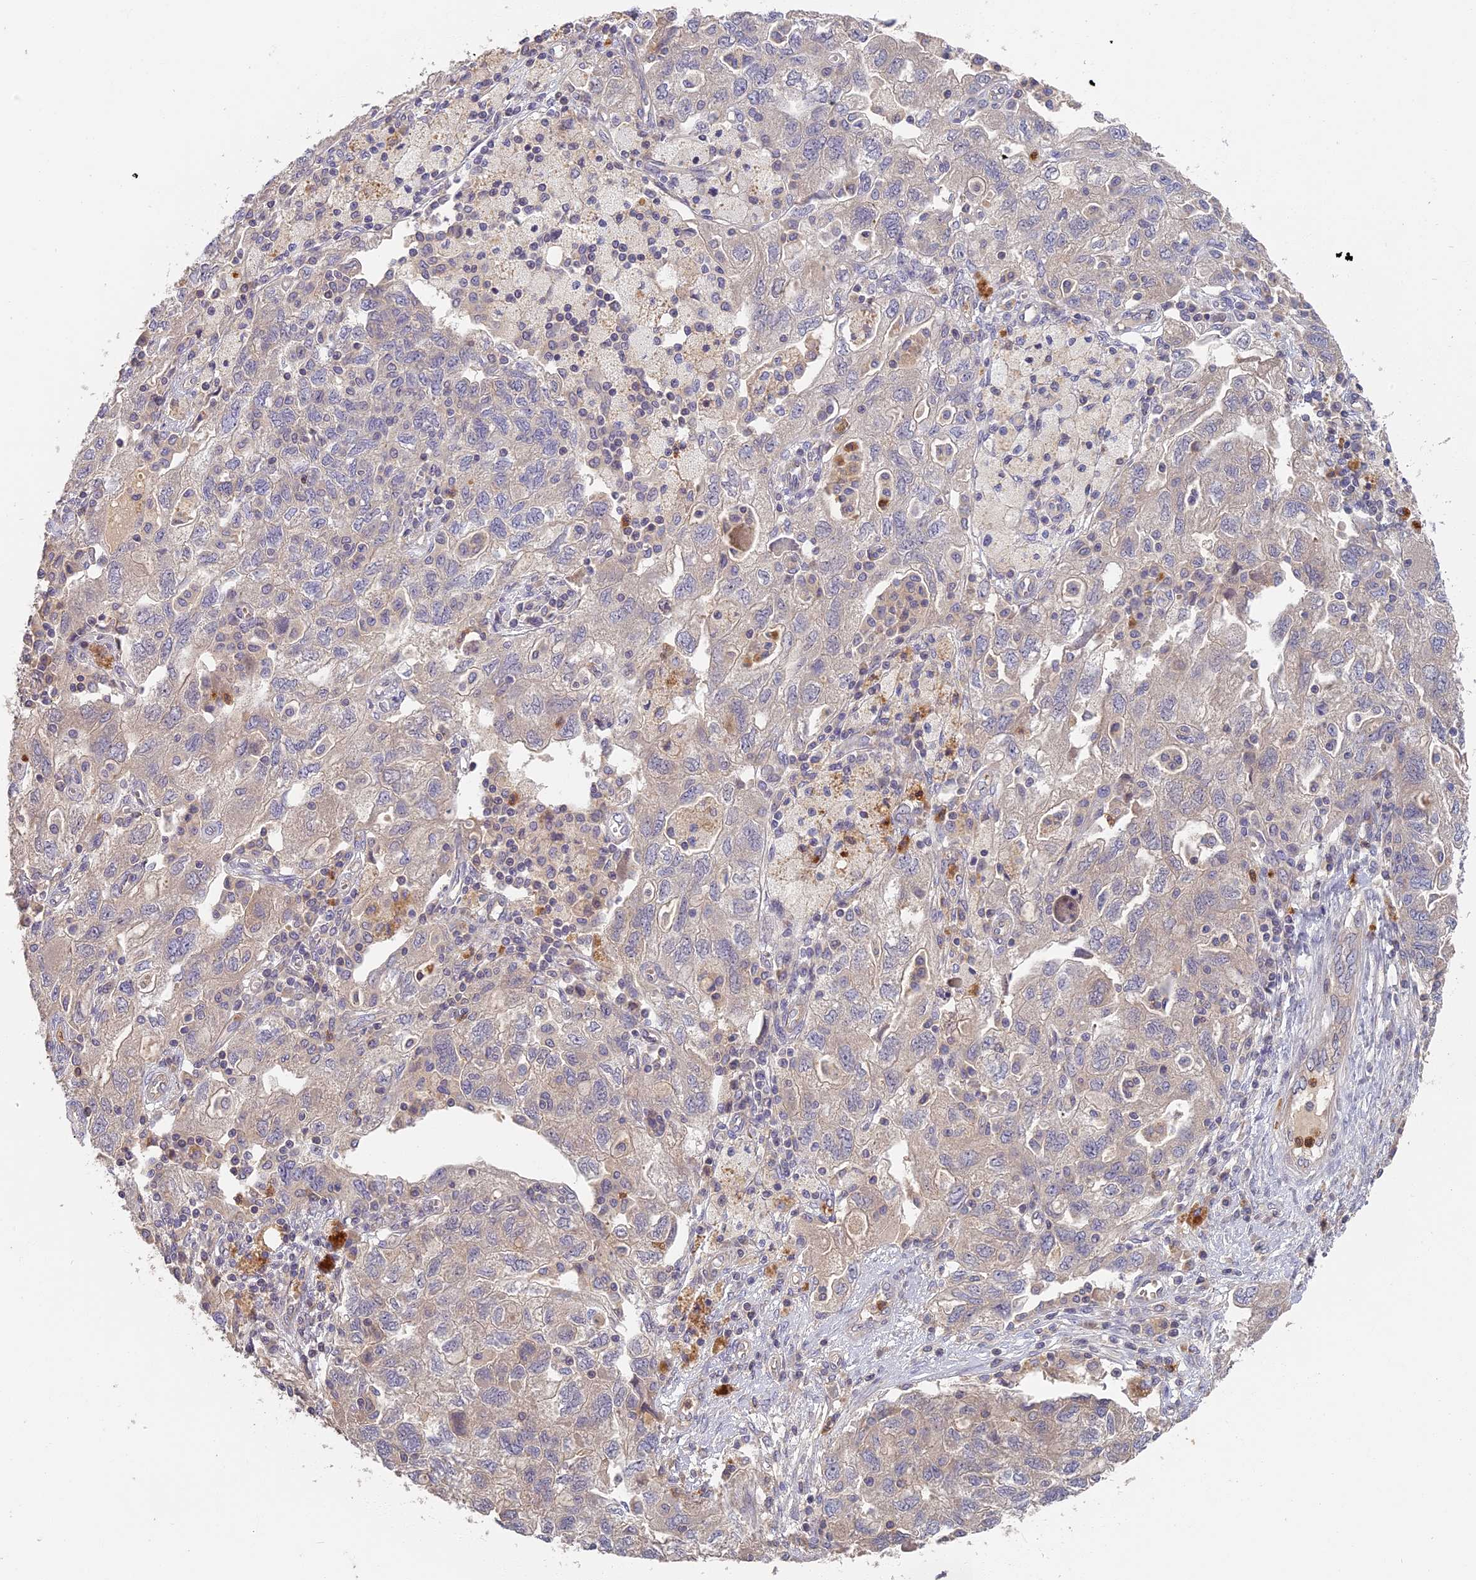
{"staining": {"intensity": "negative", "quantity": "none", "location": "none"}, "tissue": "ovarian cancer", "cell_type": "Tumor cells", "image_type": "cancer", "snomed": [{"axis": "morphology", "description": "Carcinoma, NOS"}, {"axis": "morphology", "description": "Cystadenocarcinoma, serous, NOS"}, {"axis": "topography", "description": "Ovary"}], "caption": "Immunohistochemistry image of neoplastic tissue: human ovarian cancer stained with DAB (3,3'-diaminobenzidine) demonstrates no significant protein staining in tumor cells.", "gene": "AP4E1", "patient": {"sex": "female", "age": 69}}